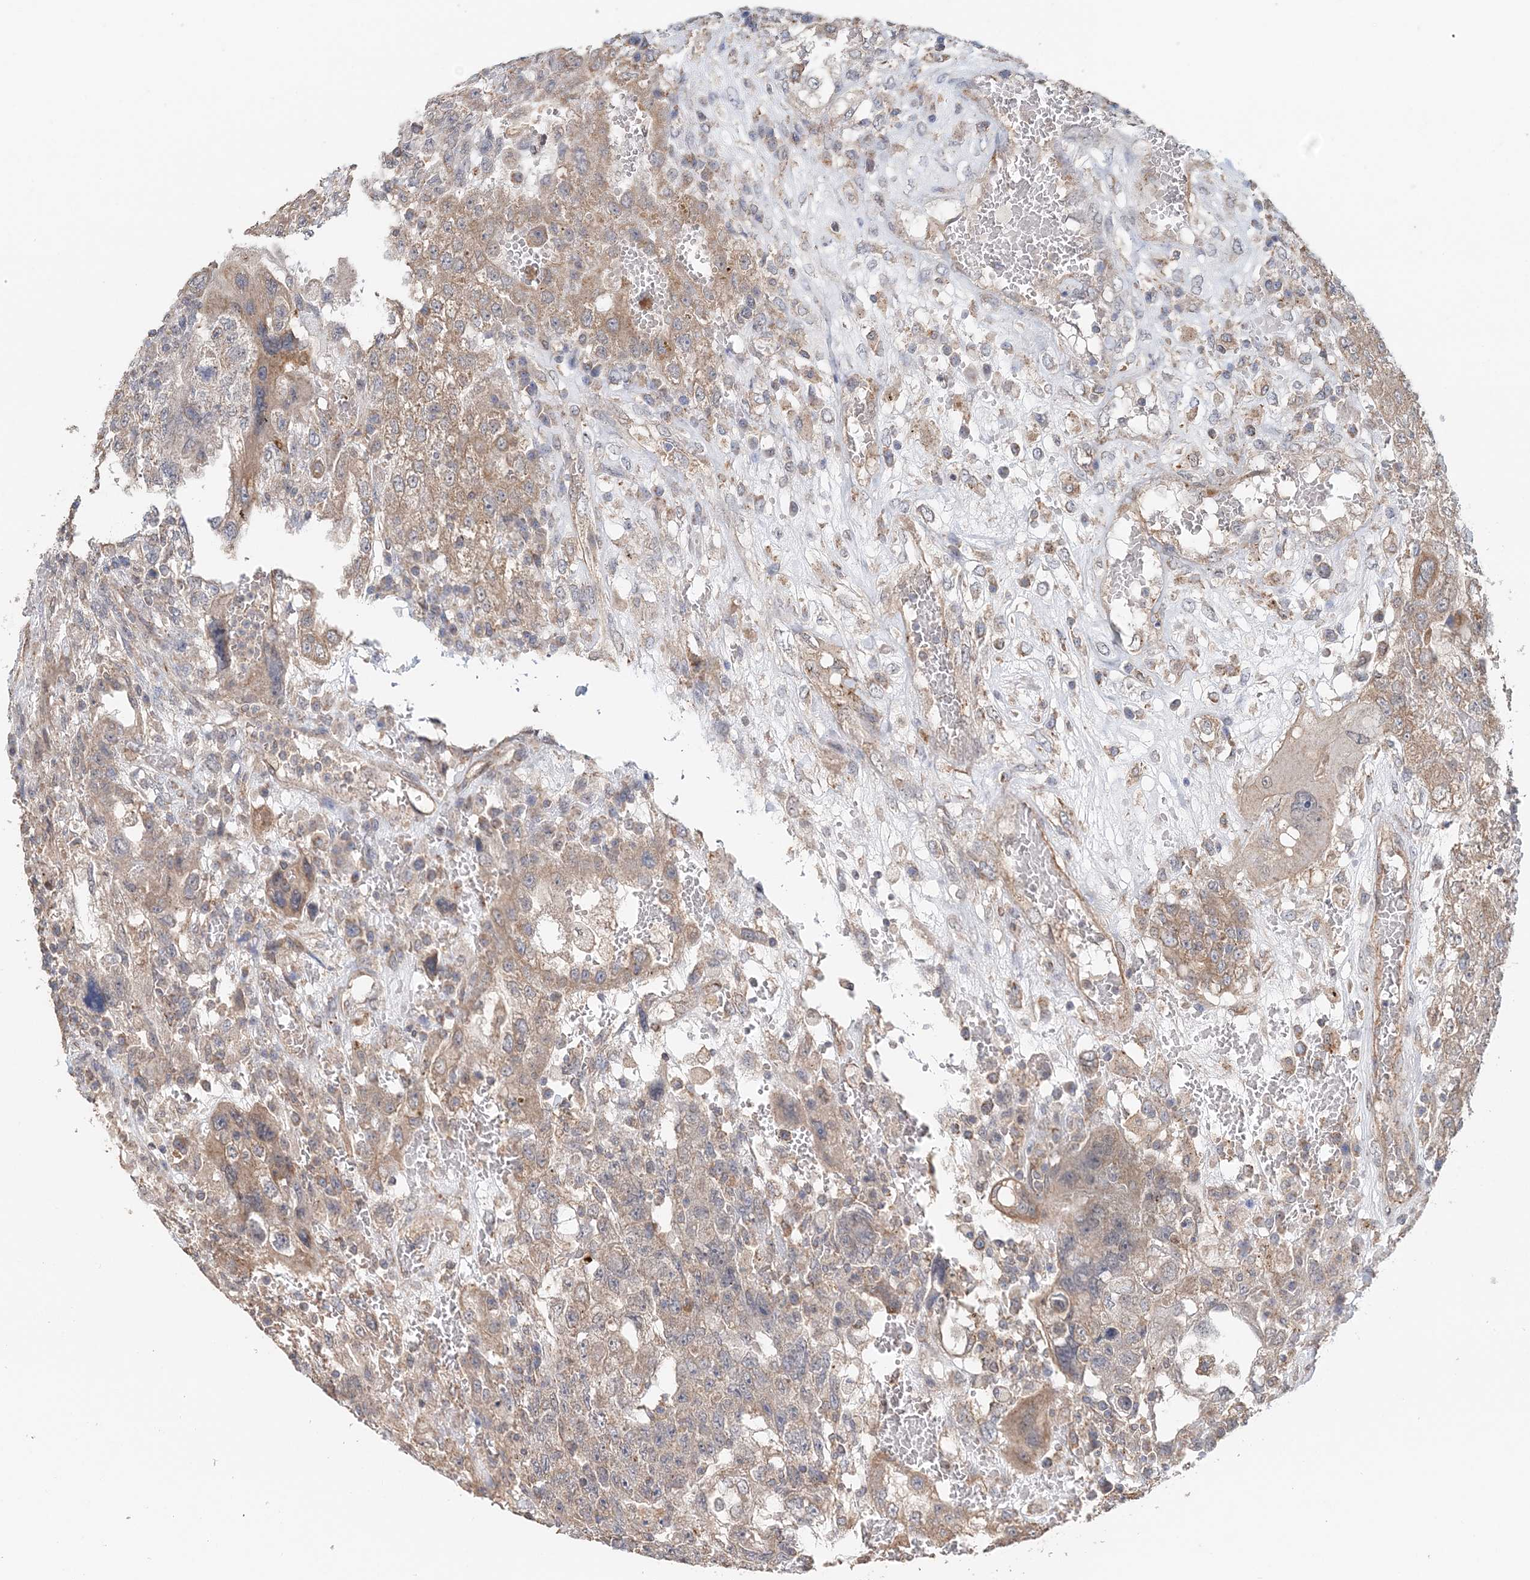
{"staining": {"intensity": "weak", "quantity": "25%-75%", "location": "cytoplasmic/membranous"}, "tissue": "testis cancer", "cell_type": "Tumor cells", "image_type": "cancer", "snomed": [{"axis": "morphology", "description": "Carcinoma, Embryonal, NOS"}, {"axis": "topography", "description": "Testis"}], "caption": "Weak cytoplasmic/membranous staining for a protein is identified in about 25%-75% of tumor cells of testis cancer using IHC.", "gene": "FBXO38", "patient": {"sex": "male", "age": 26}}